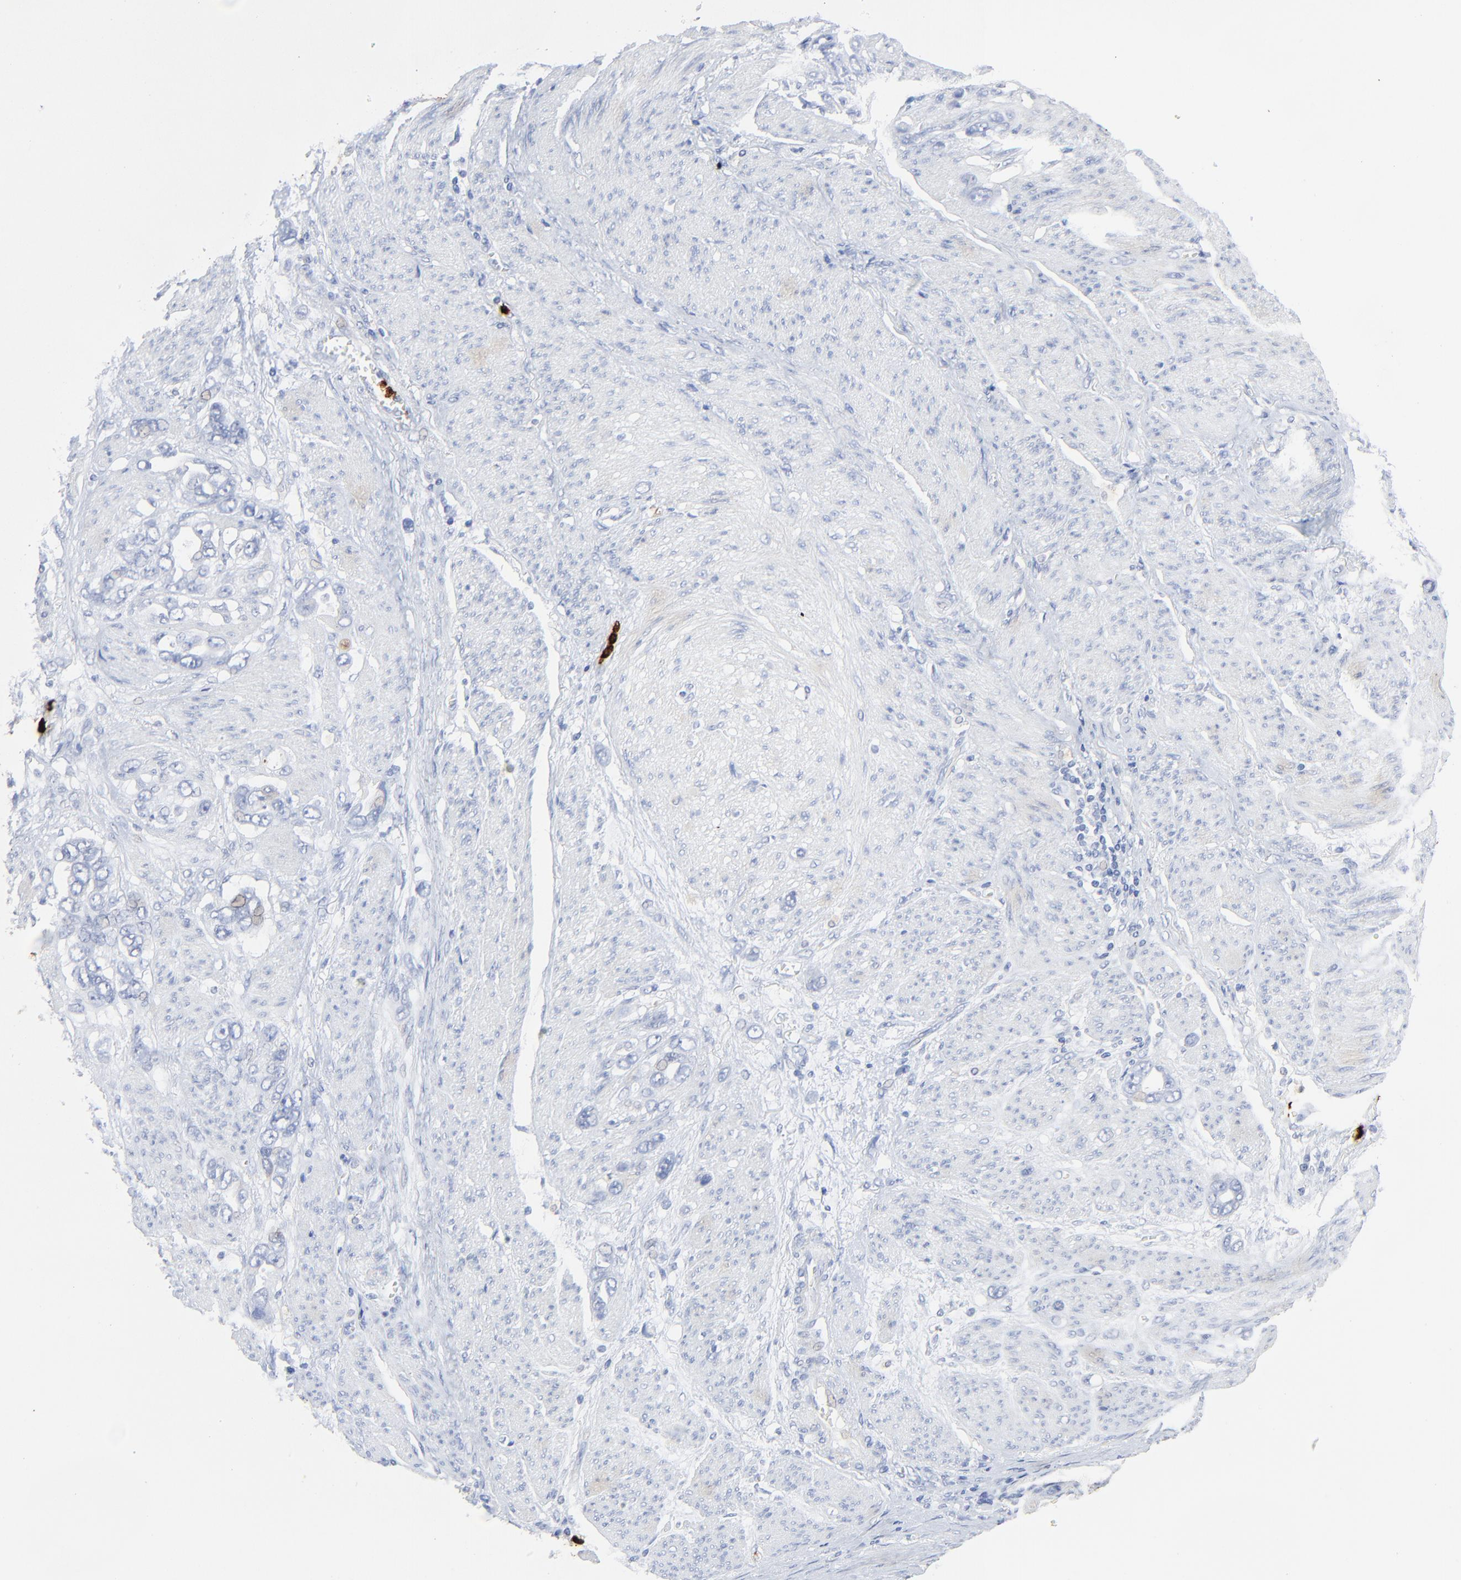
{"staining": {"intensity": "negative", "quantity": "none", "location": "none"}, "tissue": "stomach cancer", "cell_type": "Tumor cells", "image_type": "cancer", "snomed": [{"axis": "morphology", "description": "Adenocarcinoma, NOS"}, {"axis": "topography", "description": "Stomach"}], "caption": "DAB (3,3'-diaminobenzidine) immunohistochemical staining of stomach cancer demonstrates no significant expression in tumor cells.", "gene": "LCN2", "patient": {"sex": "male", "age": 78}}